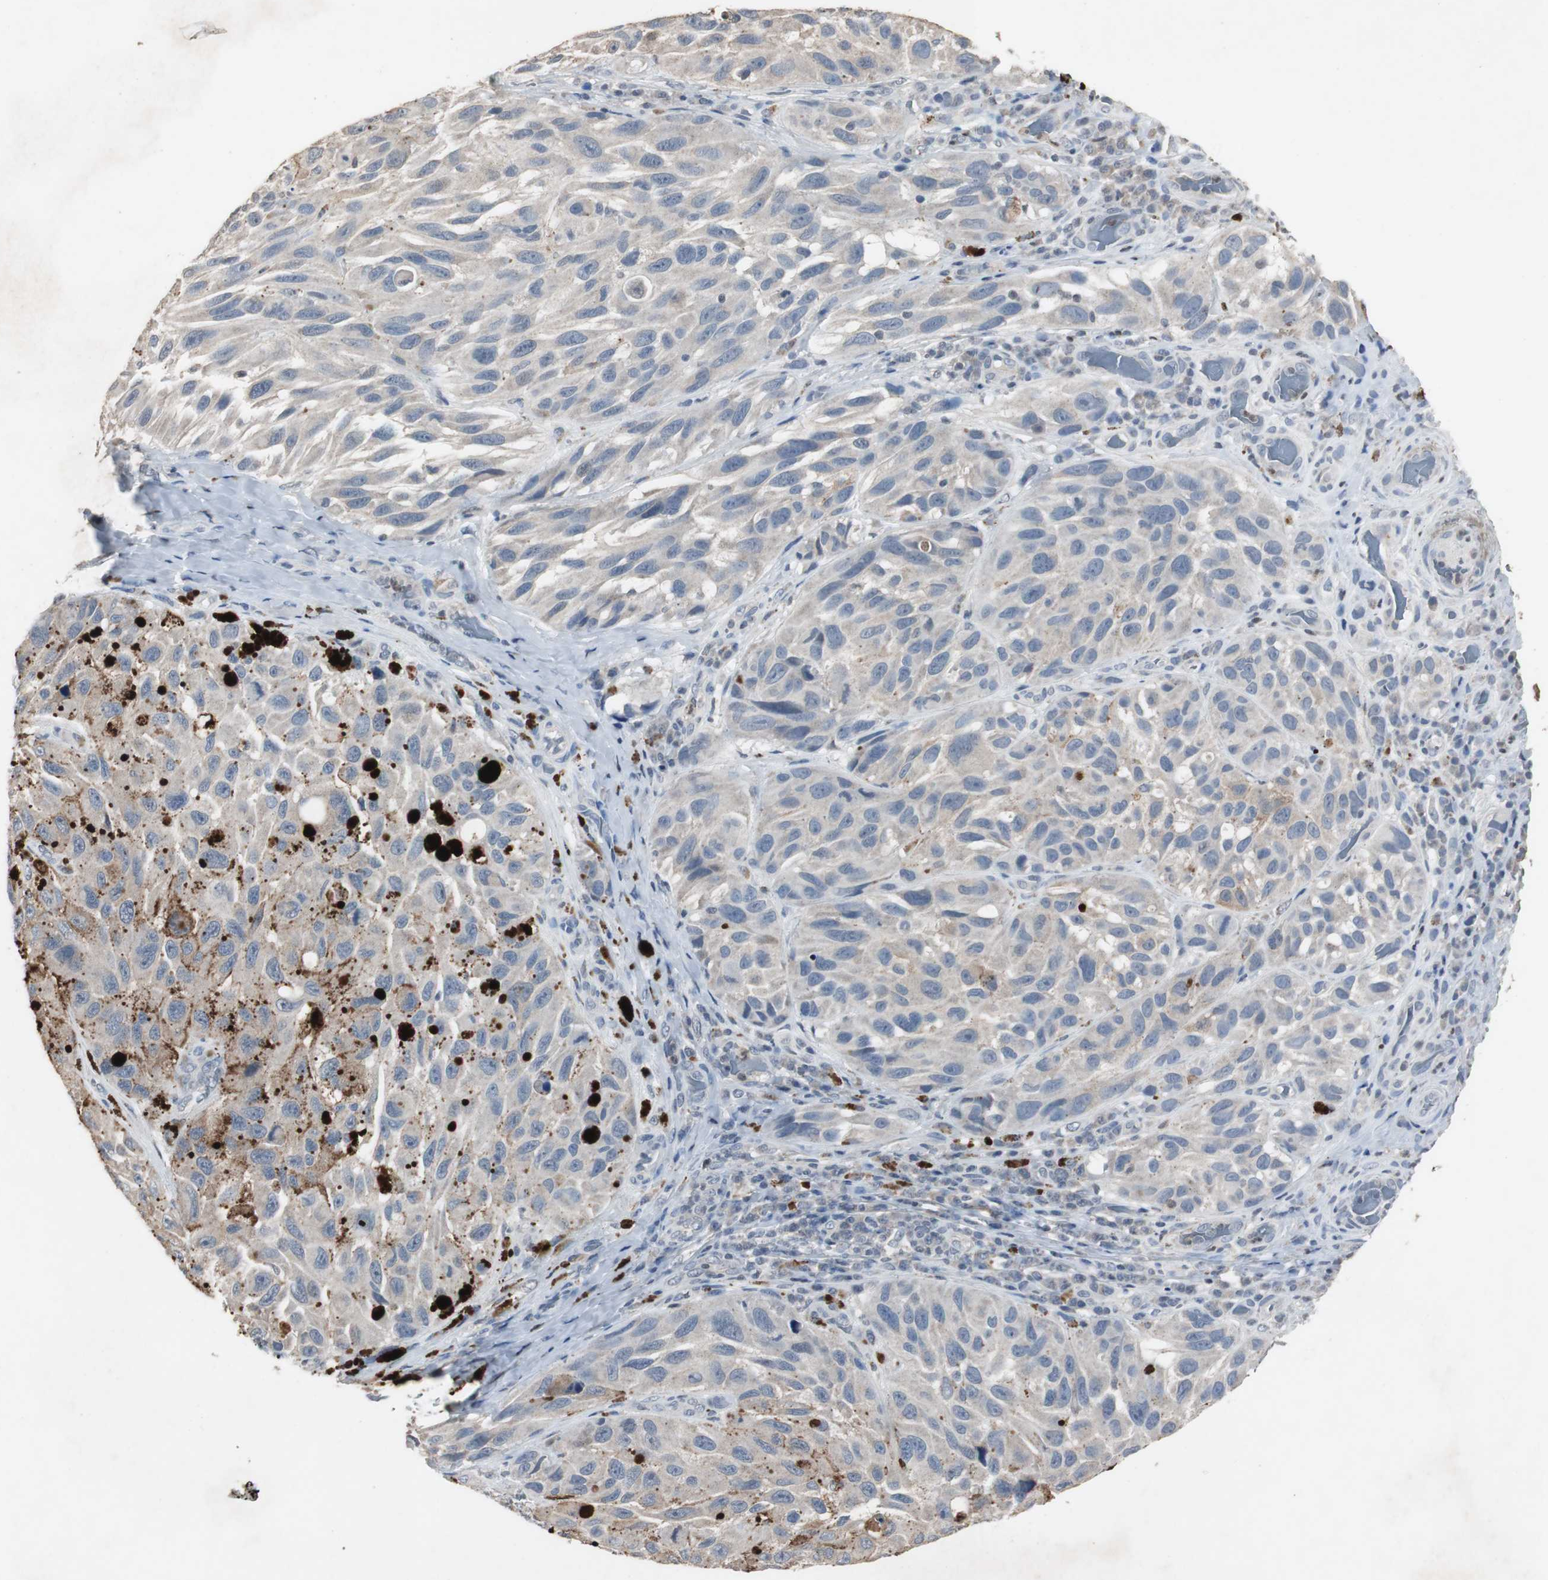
{"staining": {"intensity": "weak", "quantity": "25%-75%", "location": "cytoplasmic/membranous"}, "tissue": "melanoma", "cell_type": "Tumor cells", "image_type": "cancer", "snomed": [{"axis": "morphology", "description": "Malignant melanoma, NOS"}, {"axis": "topography", "description": "Skin"}], "caption": "Brown immunohistochemical staining in malignant melanoma shows weak cytoplasmic/membranous expression in about 25%-75% of tumor cells.", "gene": "ADNP2", "patient": {"sex": "female", "age": 73}}